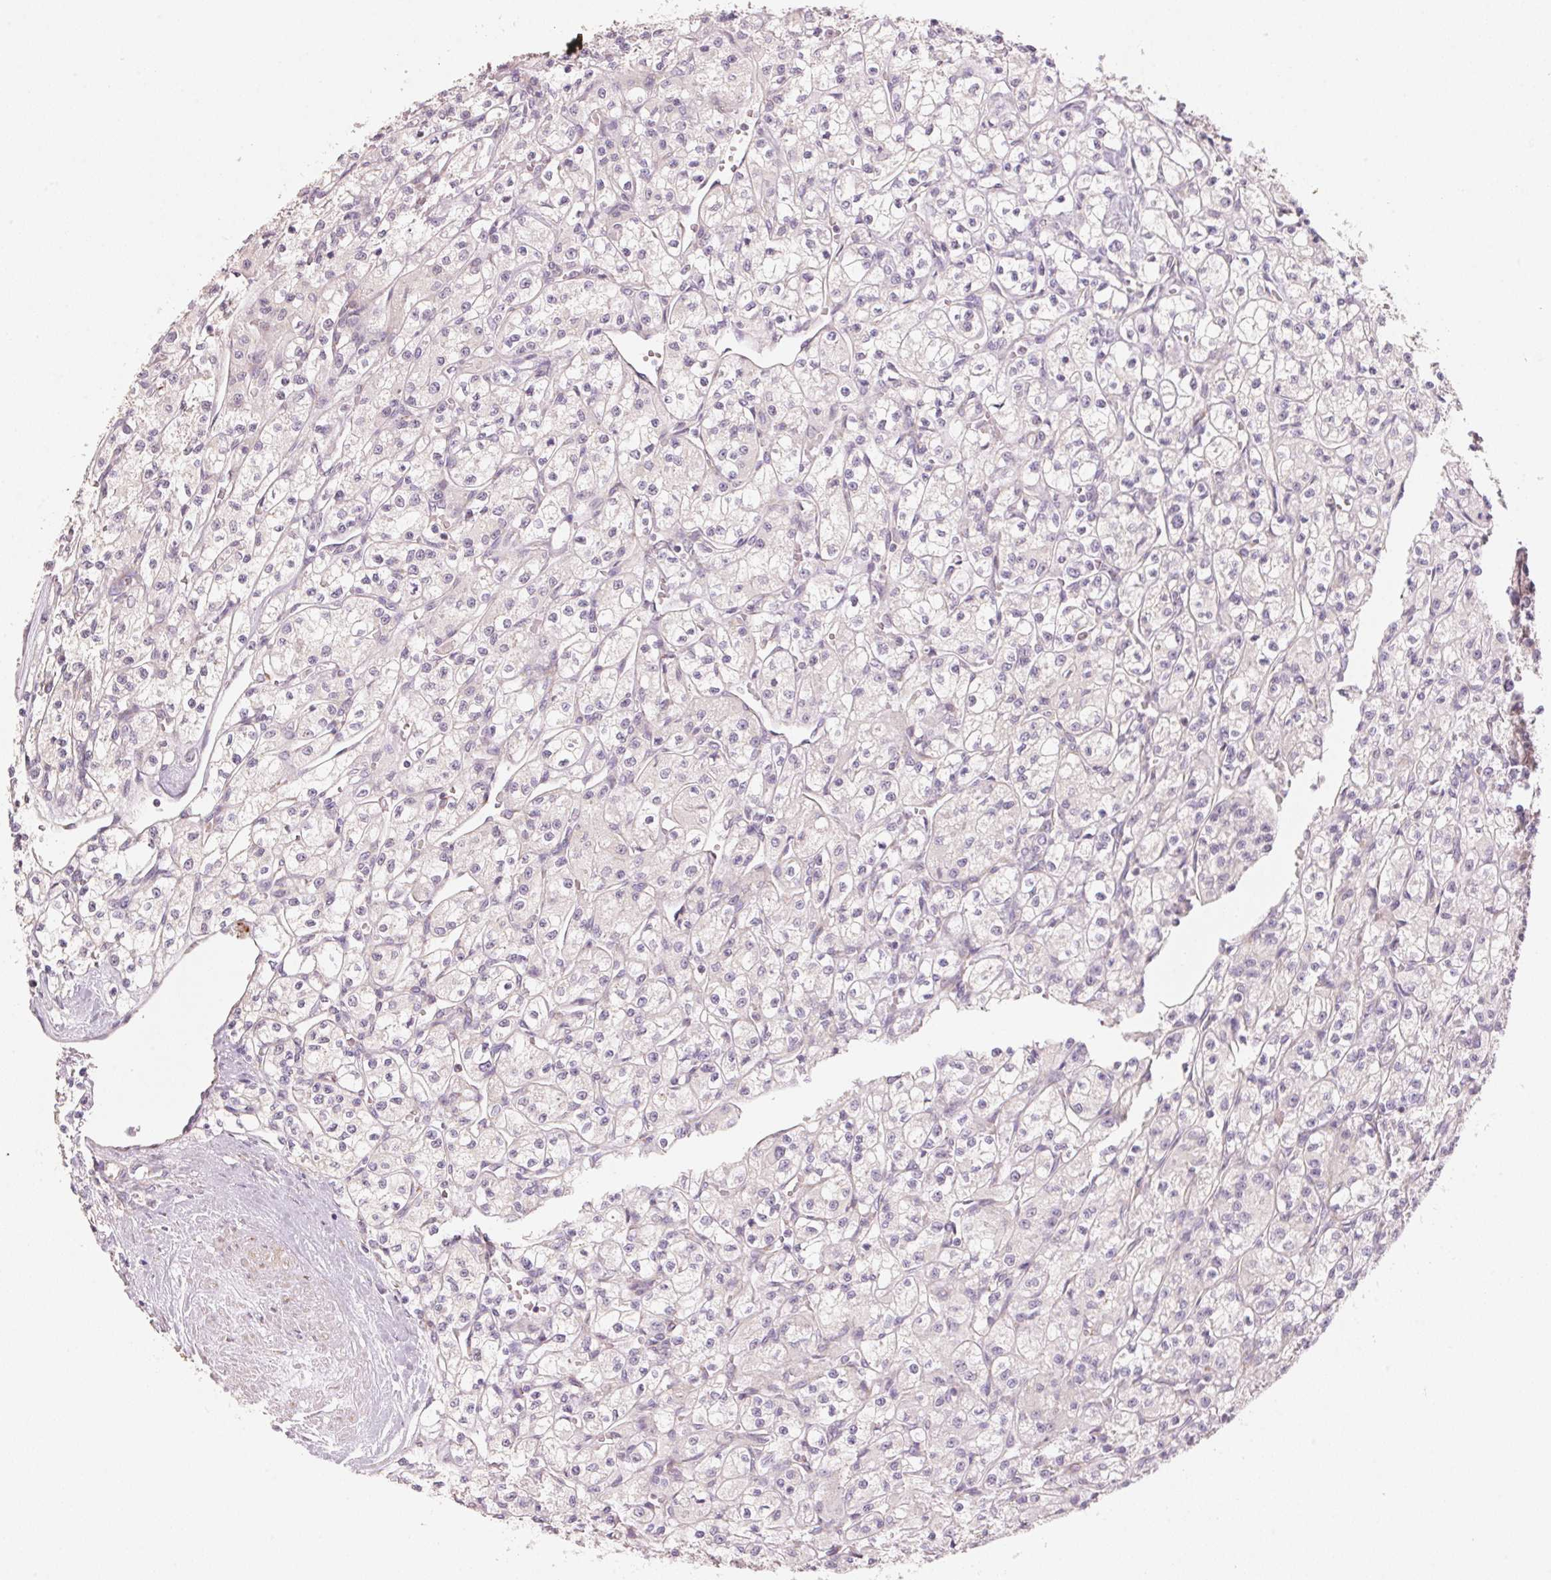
{"staining": {"intensity": "negative", "quantity": "none", "location": "none"}, "tissue": "renal cancer", "cell_type": "Tumor cells", "image_type": "cancer", "snomed": [{"axis": "morphology", "description": "Adenocarcinoma, NOS"}, {"axis": "topography", "description": "Kidney"}], "caption": "There is no significant expression in tumor cells of renal adenocarcinoma.", "gene": "BLOC1S2", "patient": {"sex": "female", "age": 70}}